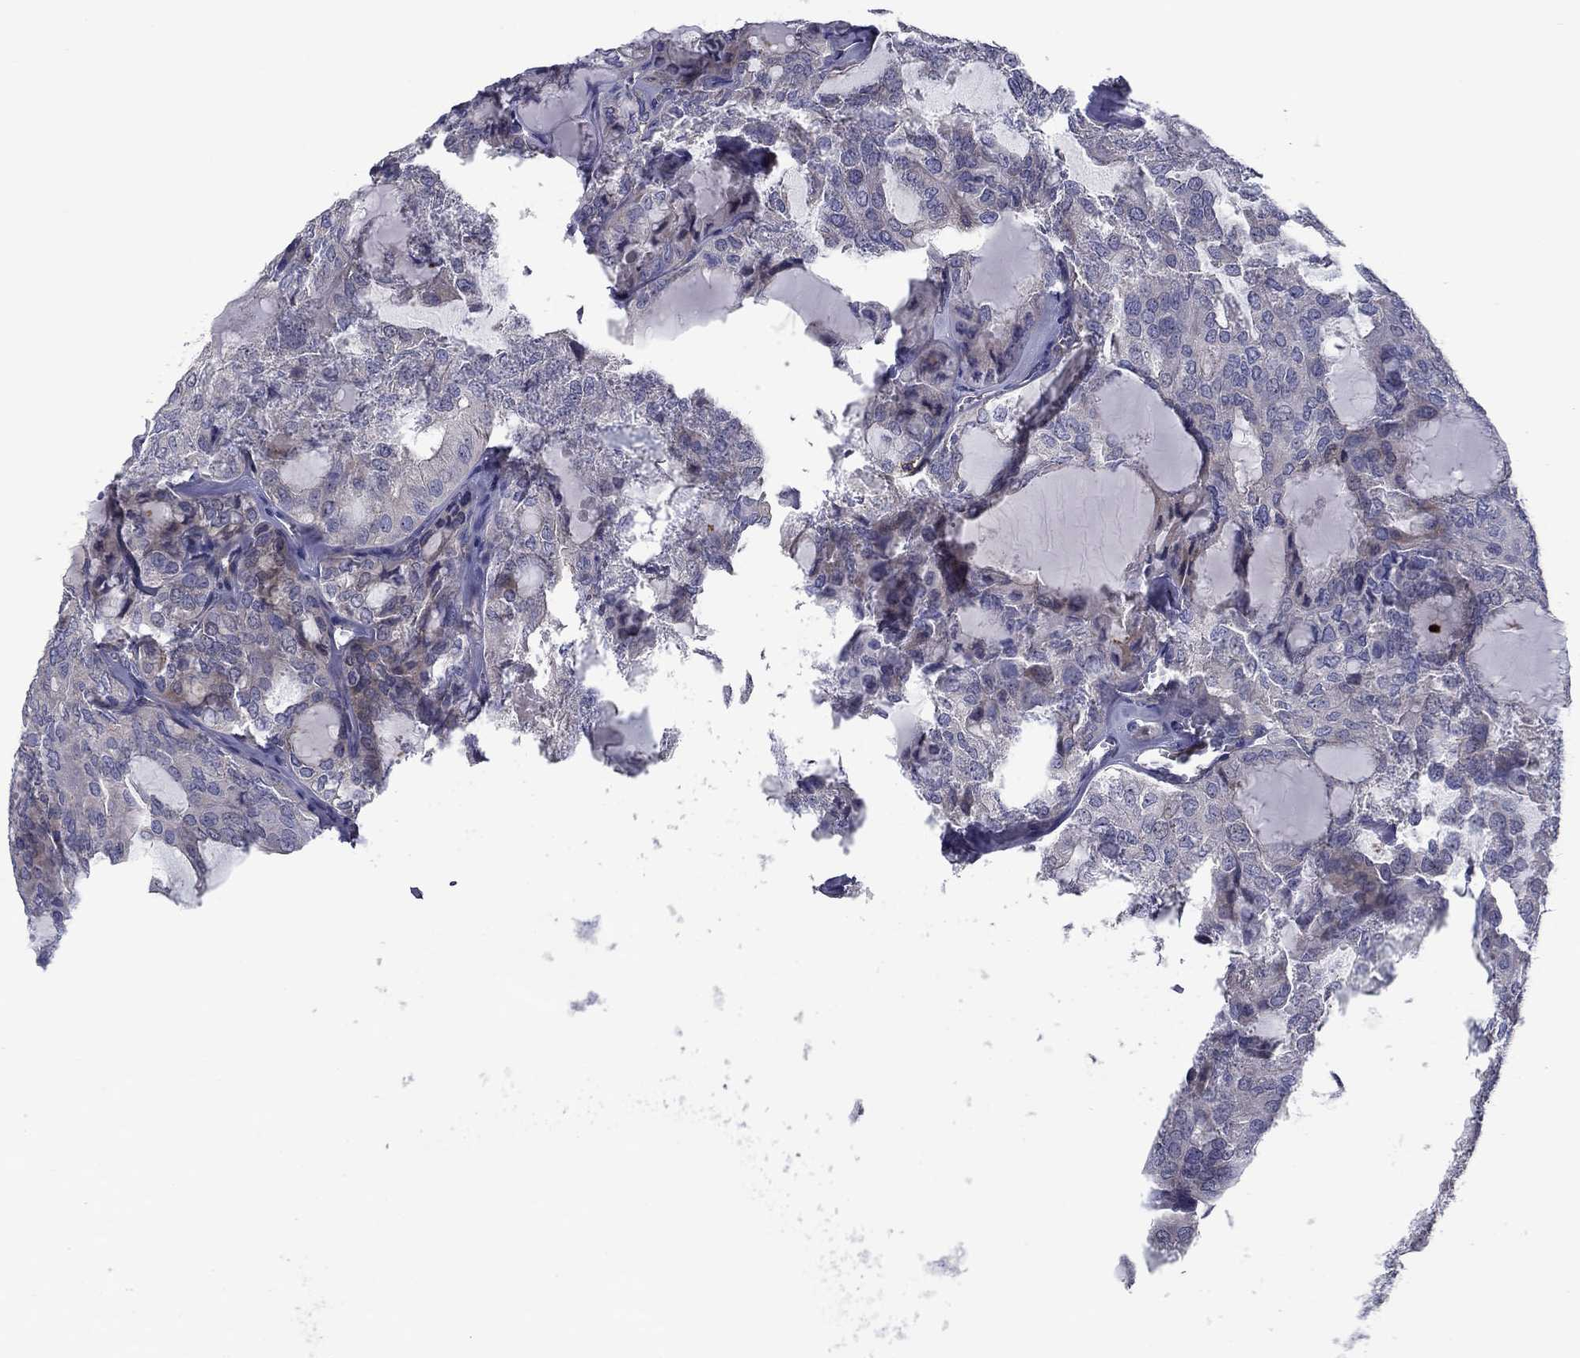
{"staining": {"intensity": "negative", "quantity": "none", "location": "none"}, "tissue": "thyroid cancer", "cell_type": "Tumor cells", "image_type": "cancer", "snomed": [{"axis": "morphology", "description": "Follicular adenoma carcinoma, NOS"}, {"axis": "topography", "description": "Thyroid gland"}], "caption": "Human follicular adenoma carcinoma (thyroid) stained for a protein using IHC exhibits no expression in tumor cells.", "gene": "SIT1", "patient": {"sex": "male", "age": 75}}